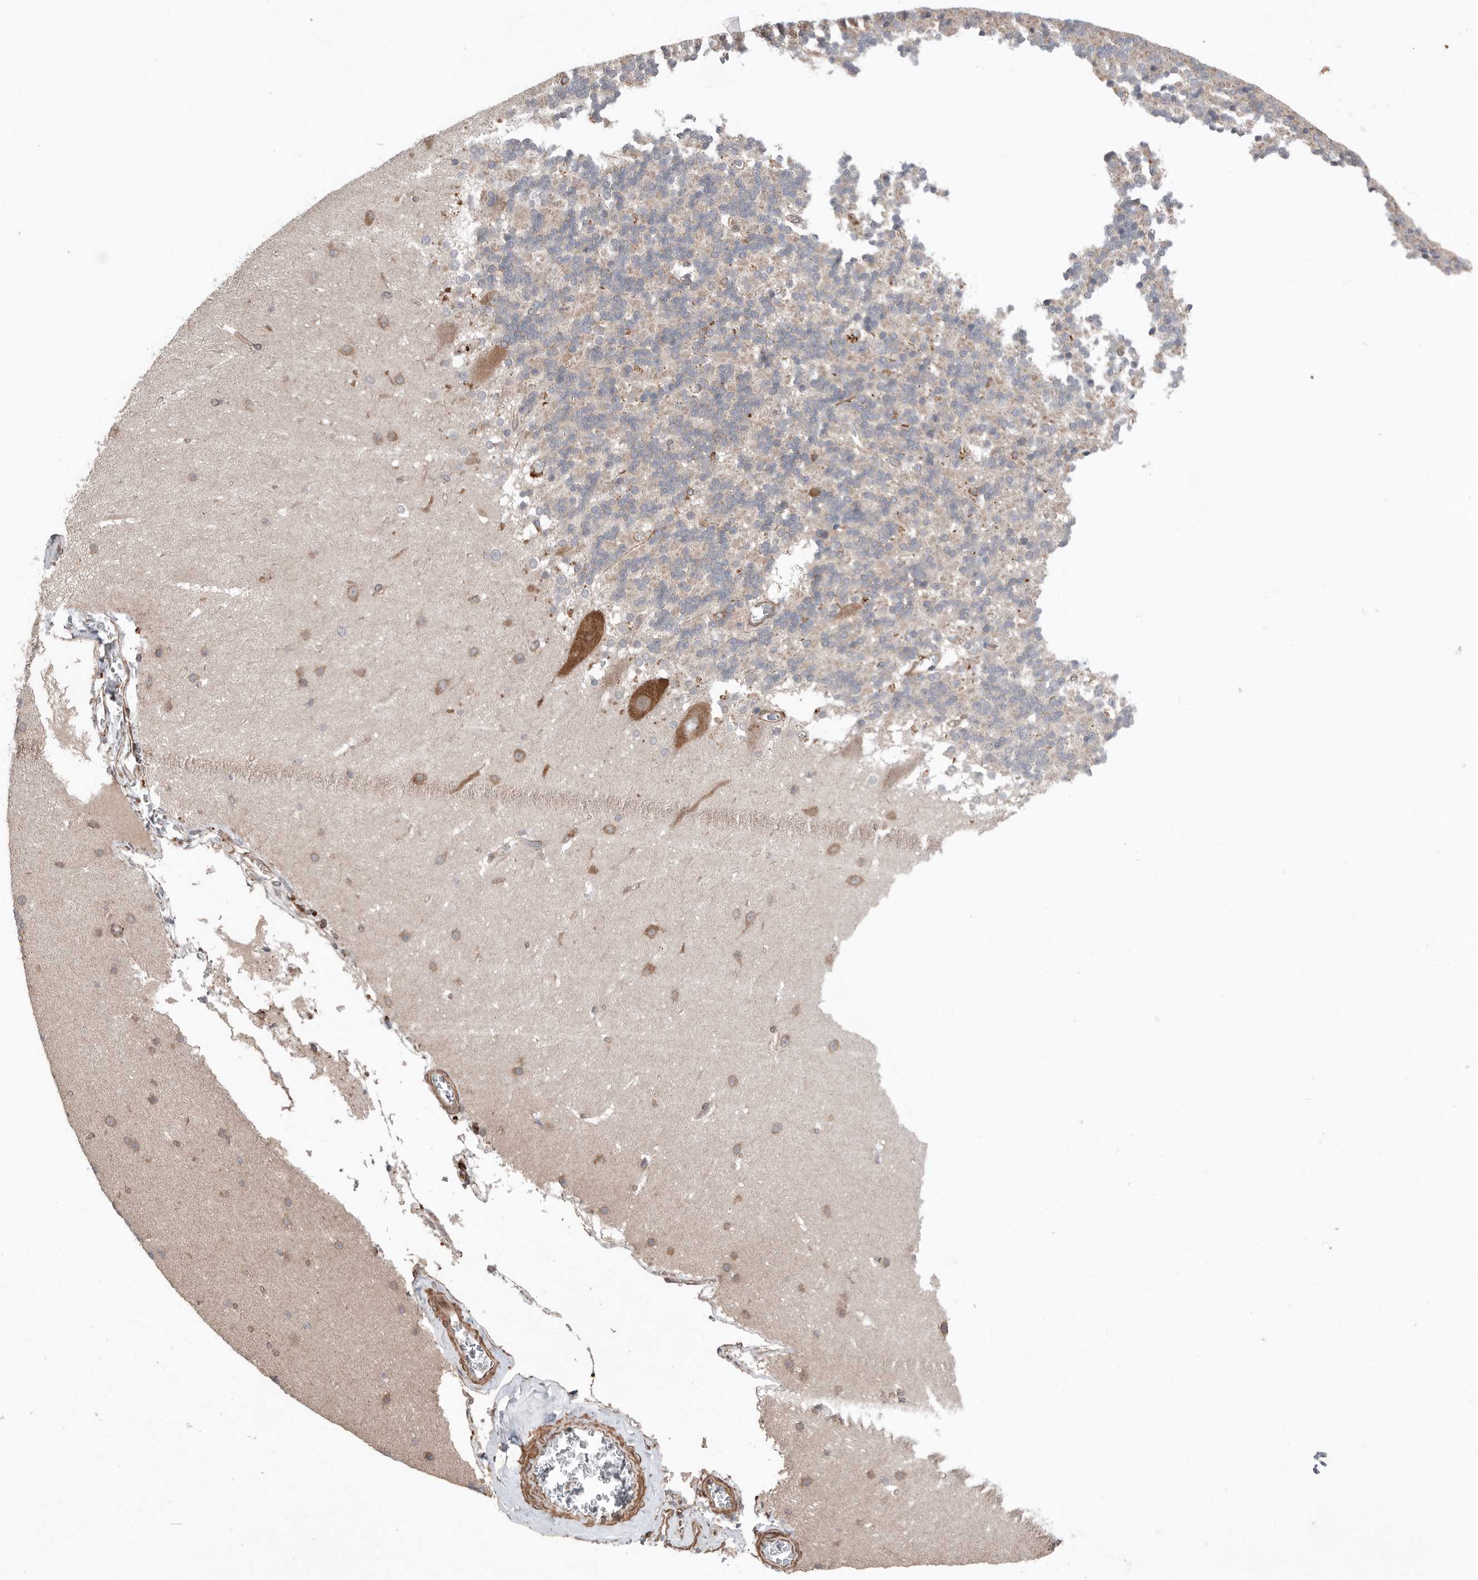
{"staining": {"intensity": "weak", "quantity": "<25%", "location": "cytoplasmic/membranous"}, "tissue": "cerebellum", "cell_type": "Cells in granular layer", "image_type": "normal", "snomed": [{"axis": "morphology", "description": "Normal tissue, NOS"}, {"axis": "topography", "description": "Cerebellum"}], "caption": "High power microscopy image of an immunohistochemistry (IHC) histopathology image of normal cerebellum, revealing no significant expression in cells in granular layer.", "gene": "PEAK1", "patient": {"sex": "female", "age": 19}}